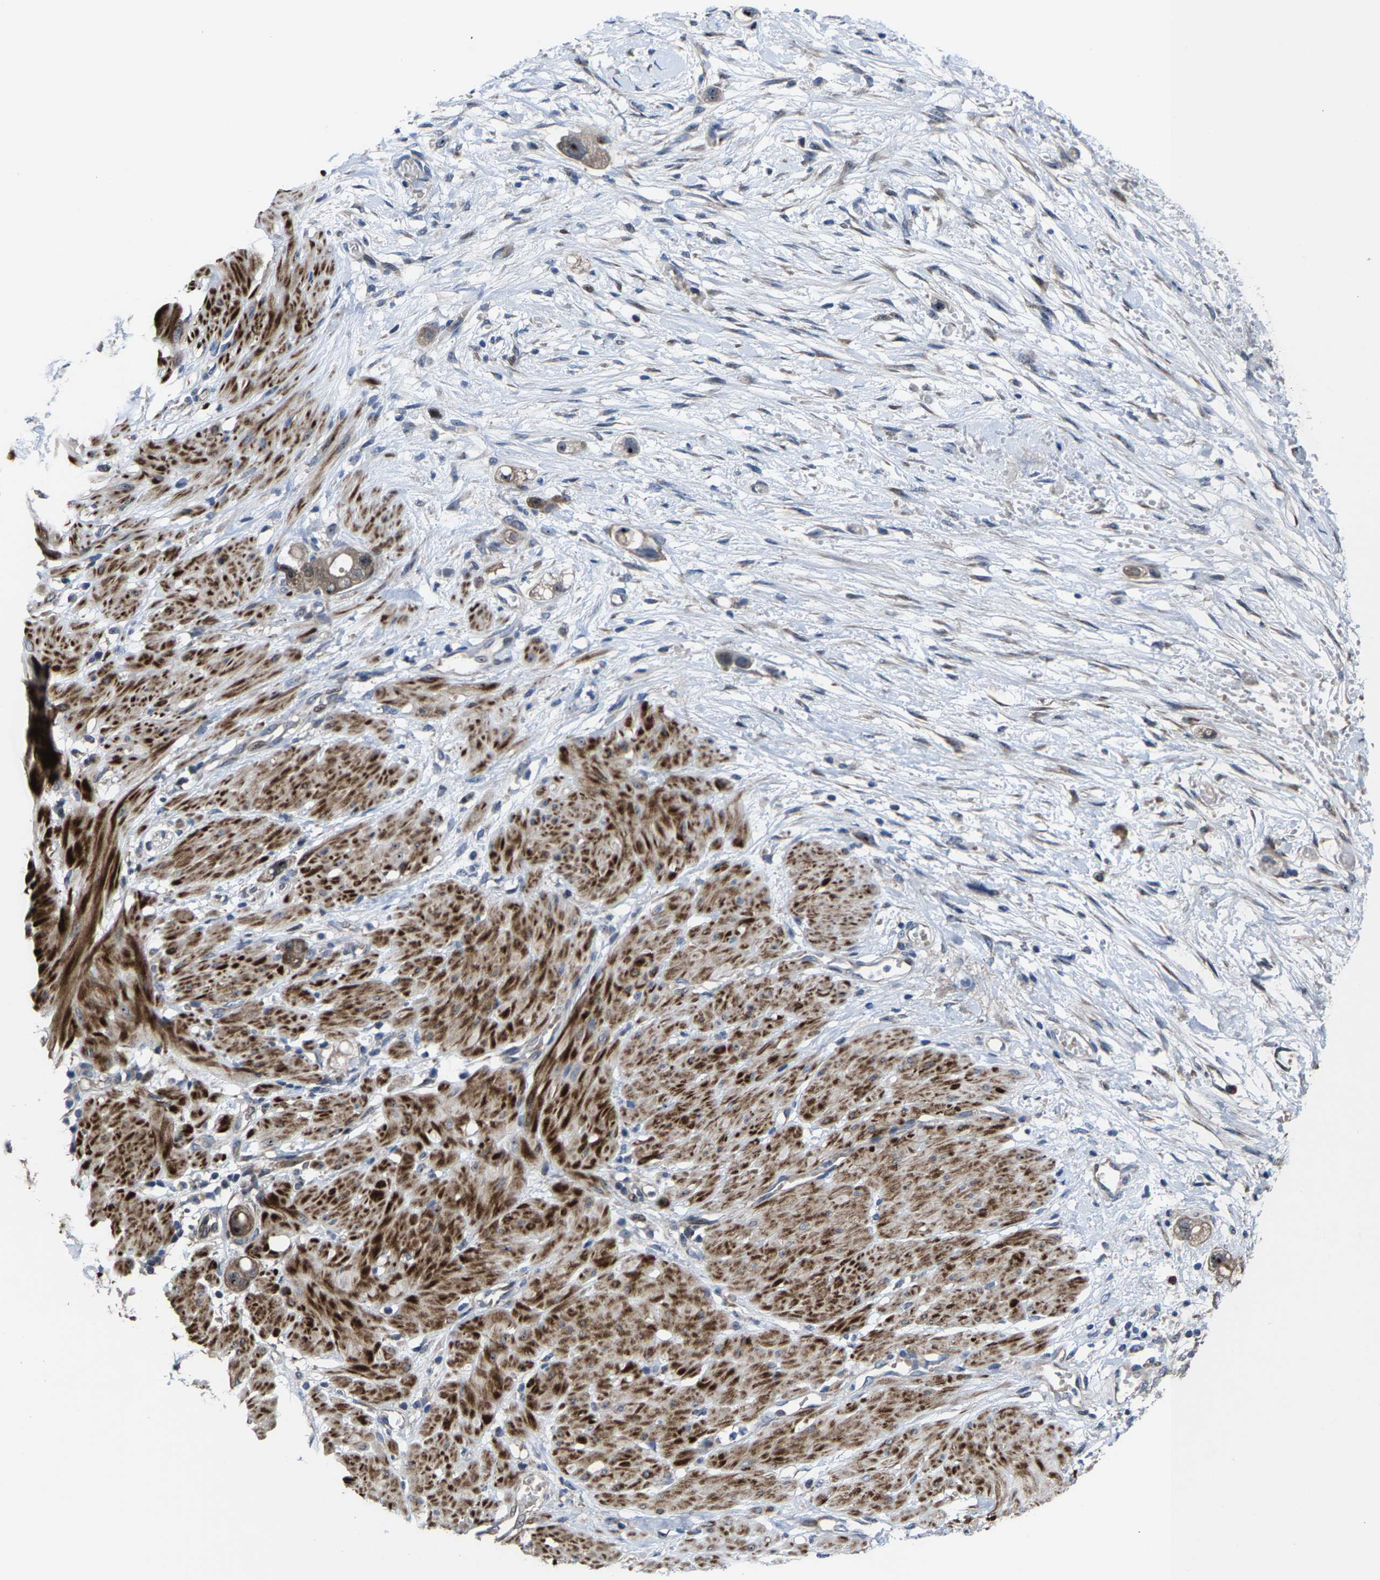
{"staining": {"intensity": "weak", "quantity": "<25%", "location": "cytoplasmic/membranous"}, "tissue": "stomach cancer", "cell_type": "Tumor cells", "image_type": "cancer", "snomed": [{"axis": "morphology", "description": "Adenocarcinoma, NOS"}, {"axis": "topography", "description": "Stomach"}, {"axis": "topography", "description": "Stomach, lower"}], "caption": "High power microscopy image of an immunohistochemistry (IHC) histopathology image of stomach cancer (adenocarcinoma), revealing no significant expression in tumor cells.", "gene": "HAUS6", "patient": {"sex": "female", "age": 48}}